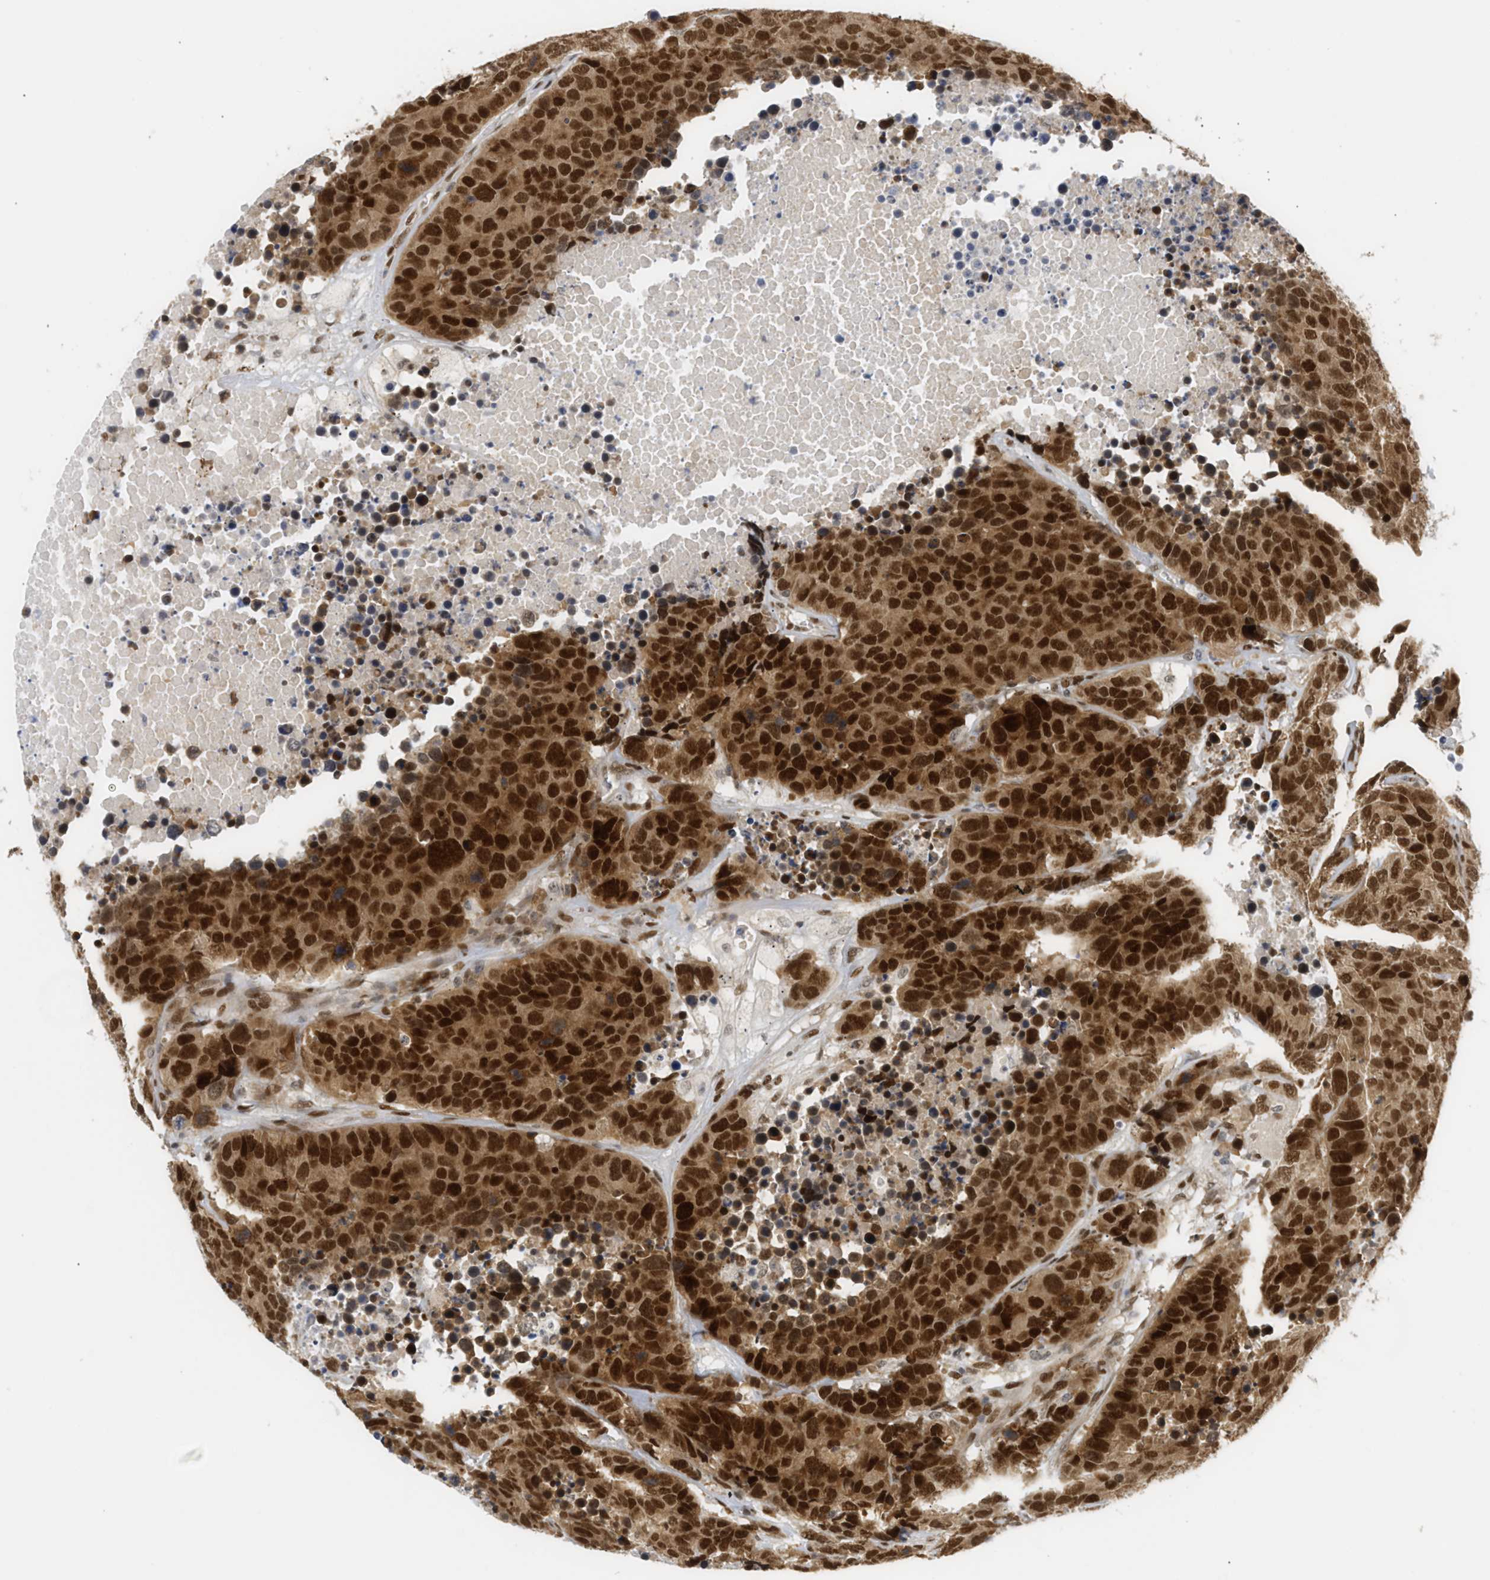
{"staining": {"intensity": "strong", "quantity": ">75%", "location": "cytoplasmic/membranous,nuclear"}, "tissue": "carcinoid", "cell_type": "Tumor cells", "image_type": "cancer", "snomed": [{"axis": "morphology", "description": "Carcinoid, malignant, NOS"}, {"axis": "topography", "description": "Lung"}], "caption": "IHC micrograph of neoplastic tissue: carcinoid stained using immunohistochemistry shows high levels of strong protein expression localized specifically in the cytoplasmic/membranous and nuclear of tumor cells, appearing as a cytoplasmic/membranous and nuclear brown color.", "gene": "SSBP2", "patient": {"sex": "male", "age": 60}}